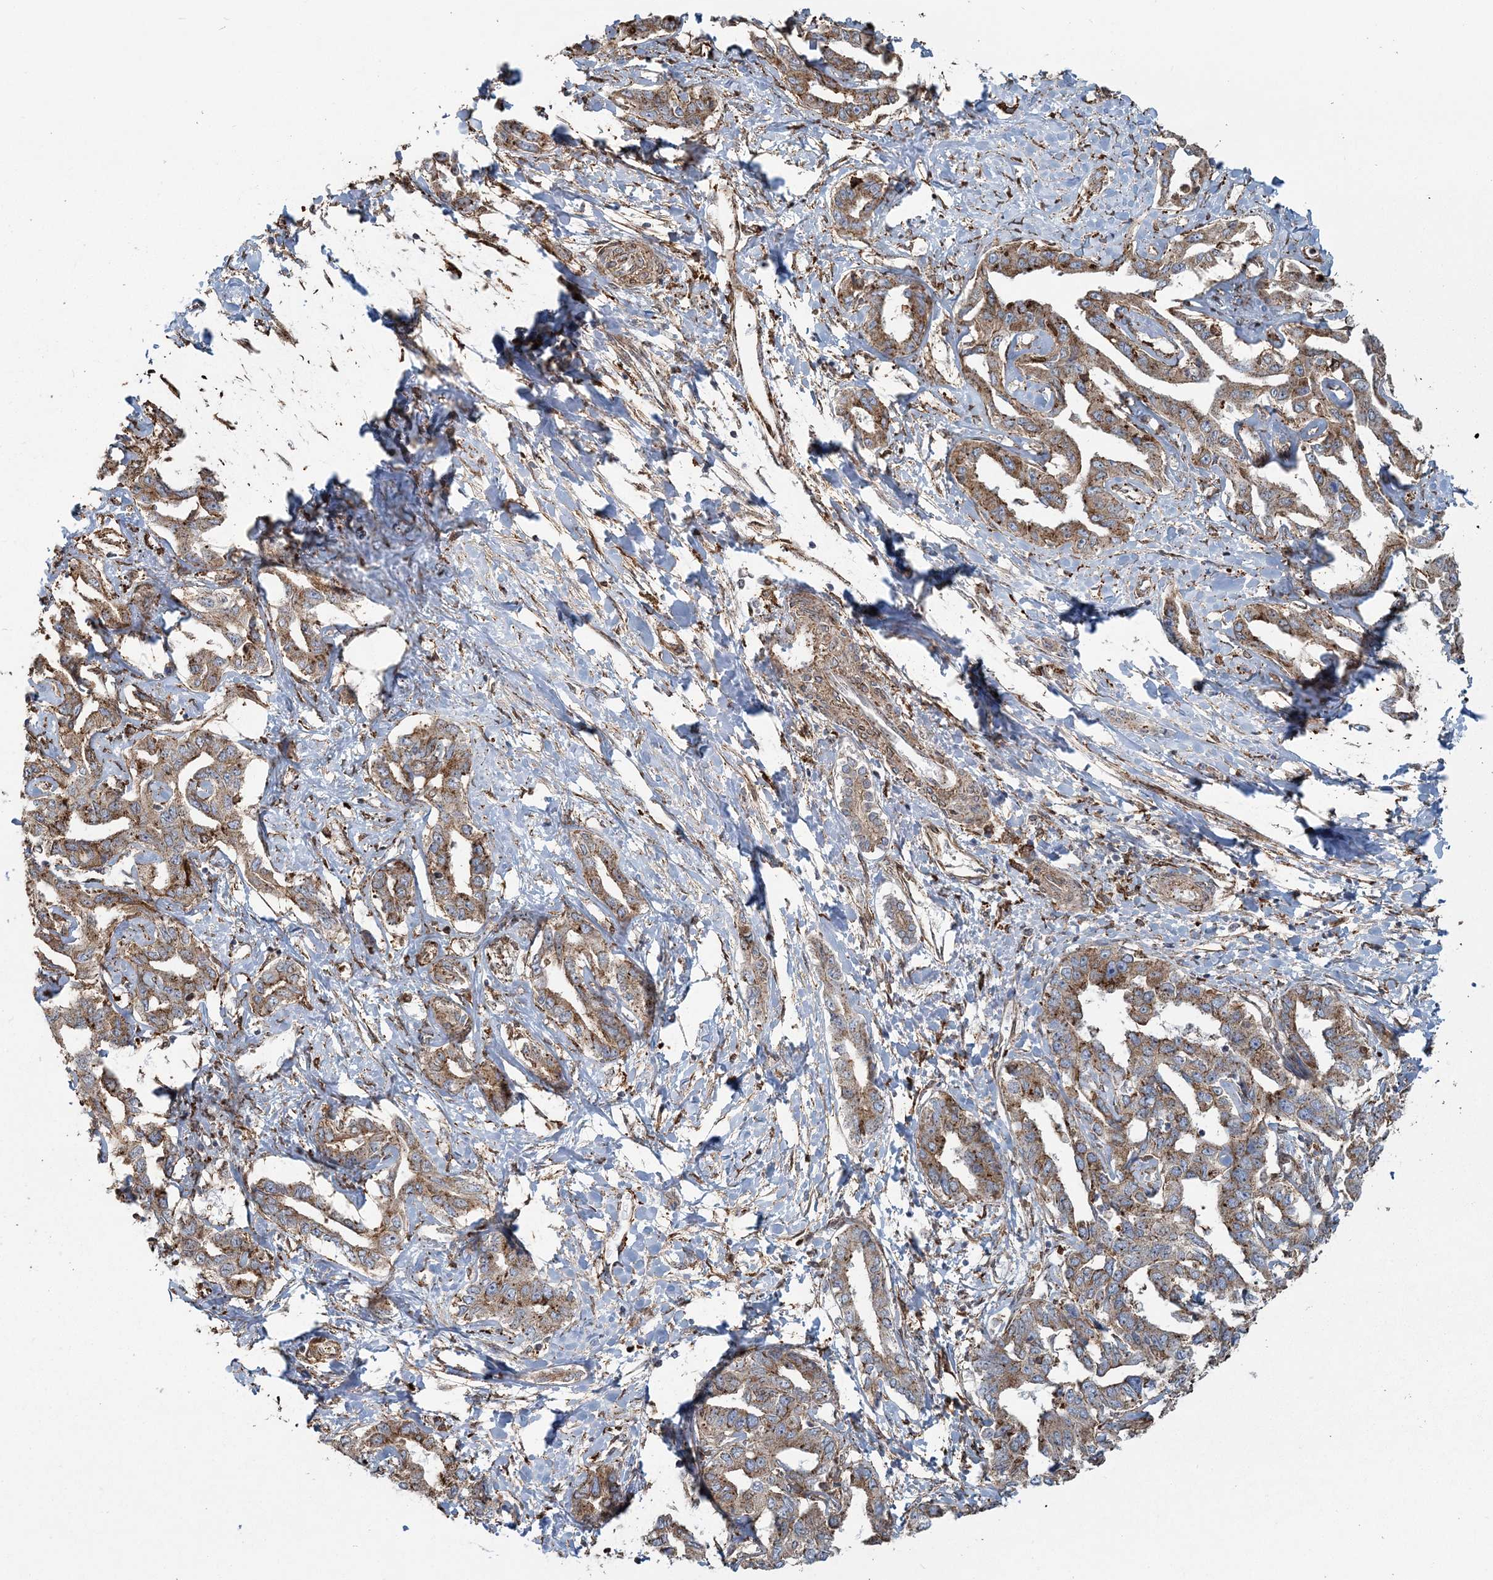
{"staining": {"intensity": "moderate", "quantity": ">75%", "location": "cytoplasmic/membranous"}, "tissue": "liver cancer", "cell_type": "Tumor cells", "image_type": "cancer", "snomed": [{"axis": "morphology", "description": "Cholangiocarcinoma"}, {"axis": "topography", "description": "Liver"}], "caption": "Liver cancer (cholangiocarcinoma) tissue demonstrates moderate cytoplasmic/membranous staining in about >75% of tumor cells", "gene": "TRAF3IP2", "patient": {"sex": "male", "age": 59}}